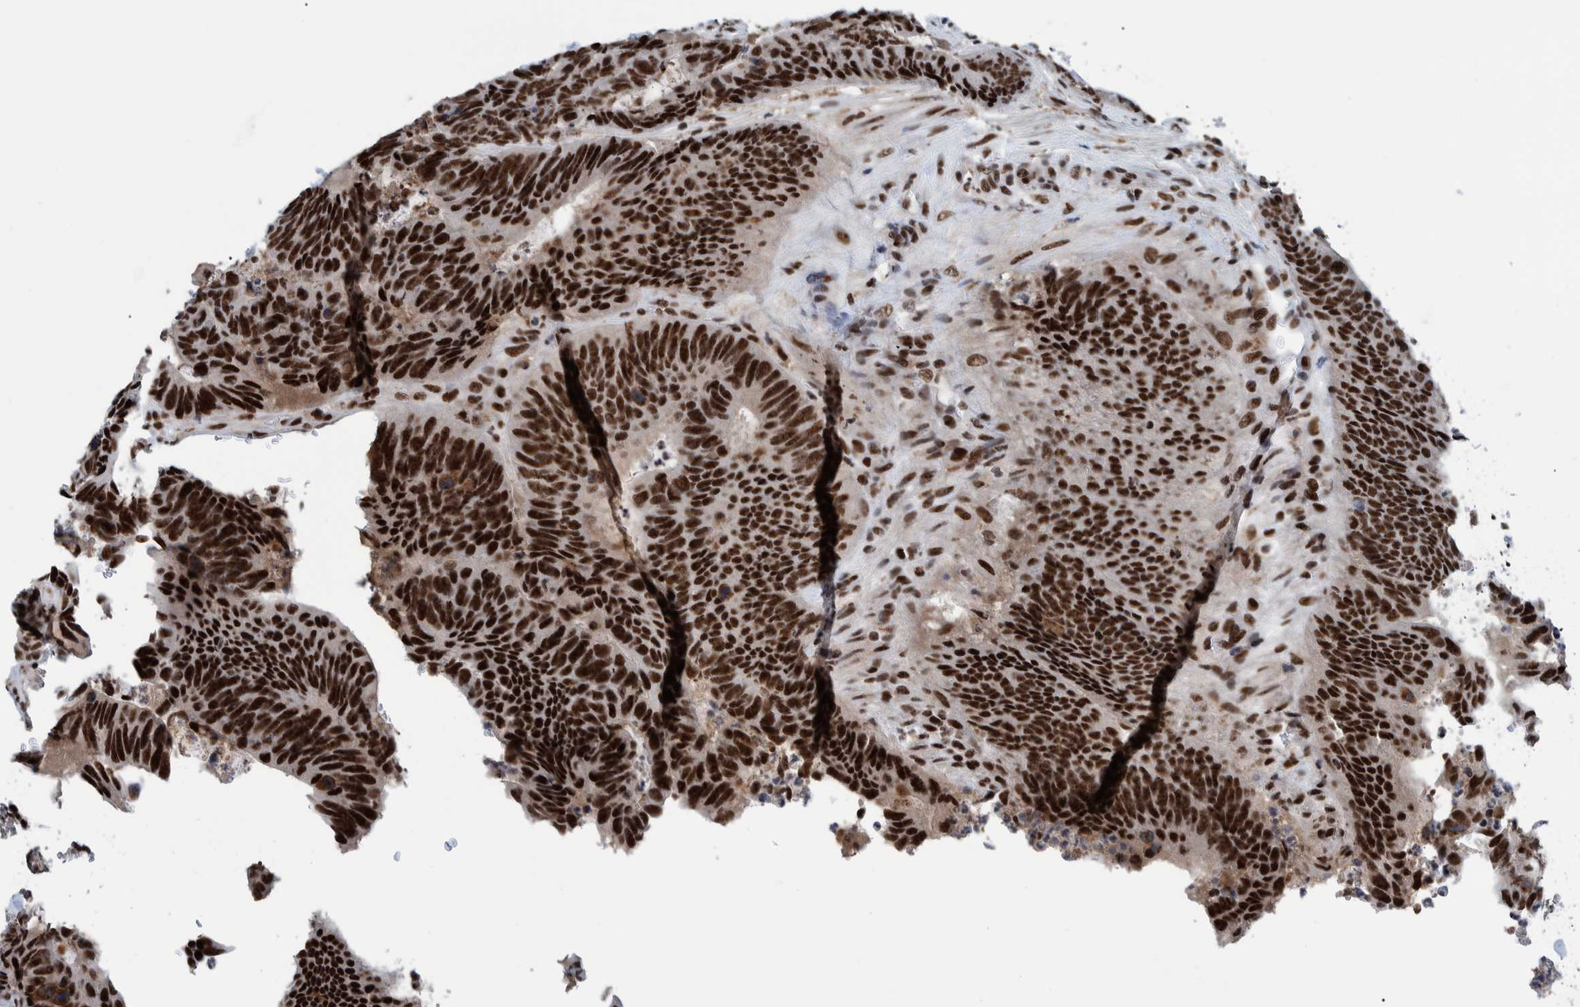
{"staining": {"intensity": "strong", "quantity": ">75%", "location": "nuclear"}, "tissue": "colorectal cancer", "cell_type": "Tumor cells", "image_type": "cancer", "snomed": [{"axis": "morphology", "description": "Adenocarcinoma, NOS"}, {"axis": "topography", "description": "Colon"}], "caption": "Adenocarcinoma (colorectal) stained for a protein (brown) demonstrates strong nuclear positive positivity in approximately >75% of tumor cells.", "gene": "EFTUD2", "patient": {"sex": "male", "age": 56}}